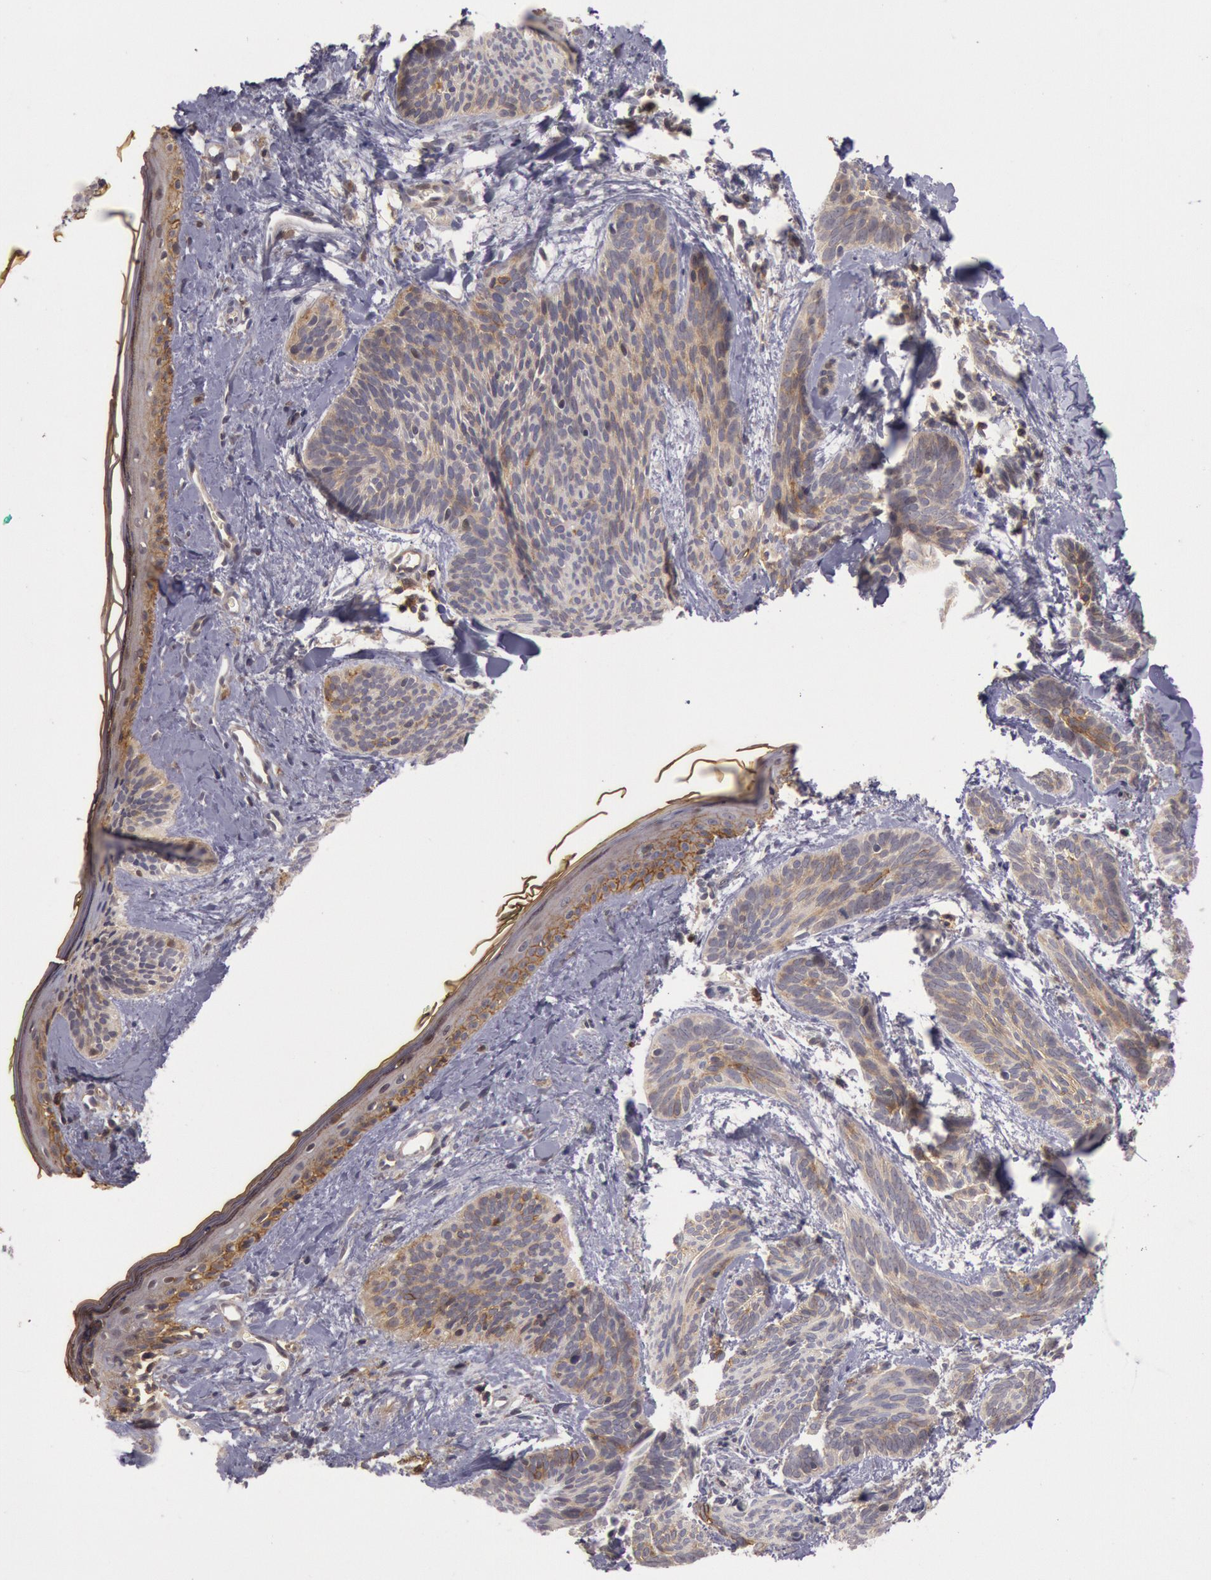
{"staining": {"intensity": "weak", "quantity": ">75%", "location": "cytoplasmic/membranous"}, "tissue": "skin cancer", "cell_type": "Tumor cells", "image_type": "cancer", "snomed": [{"axis": "morphology", "description": "Basal cell carcinoma"}, {"axis": "topography", "description": "Skin"}], "caption": "Protein staining of skin cancer (basal cell carcinoma) tissue displays weak cytoplasmic/membranous expression in approximately >75% of tumor cells. (DAB (3,3'-diaminobenzidine) IHC with brightfield microscopy, high magnification).", "gene": "TRIB2", "patient": {"sex": "female", "age": 81}}